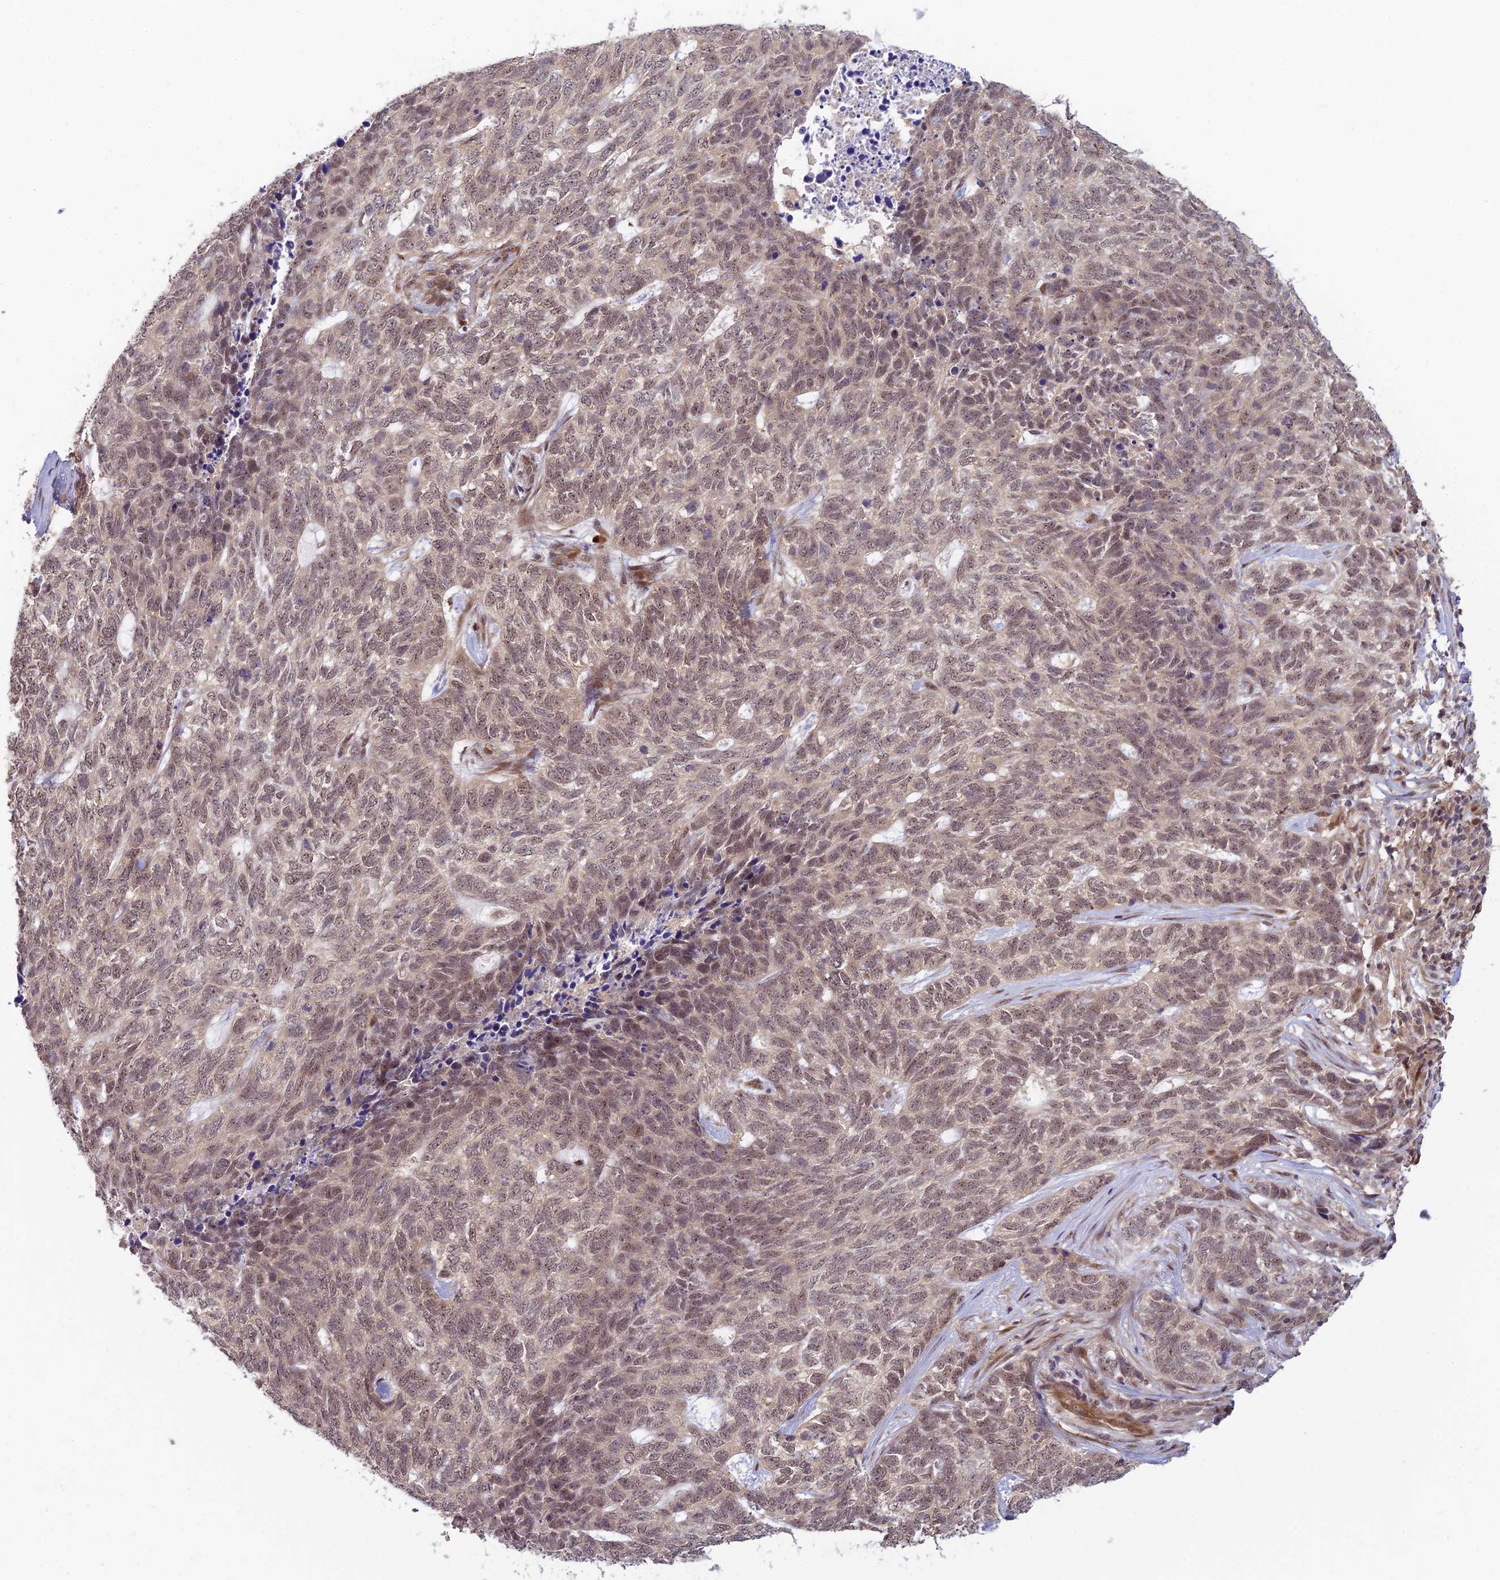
{"staining": {"intensity": "weak", "quantity": "25%-75%", "location": "nuclear"}, "tissue": "skin cancer", "cell_type": "Tumor cells", "image_type": "cancer", "snomed": [{"axis": "morphology", "description": "Basal cell carcinoma"}, {"axis": "topography", "description": "Skin"}], "caption": "IHC image of neoplastic tissue: skin cancer stained using immunohistochemistry (IHC) shows low levels of weak protein expression localized specifically in the nuclear of tumor cells, appearing as a nuclear brown color.", "gene": "ASPDH", "patient": {"sex": "female", "age": 65}}